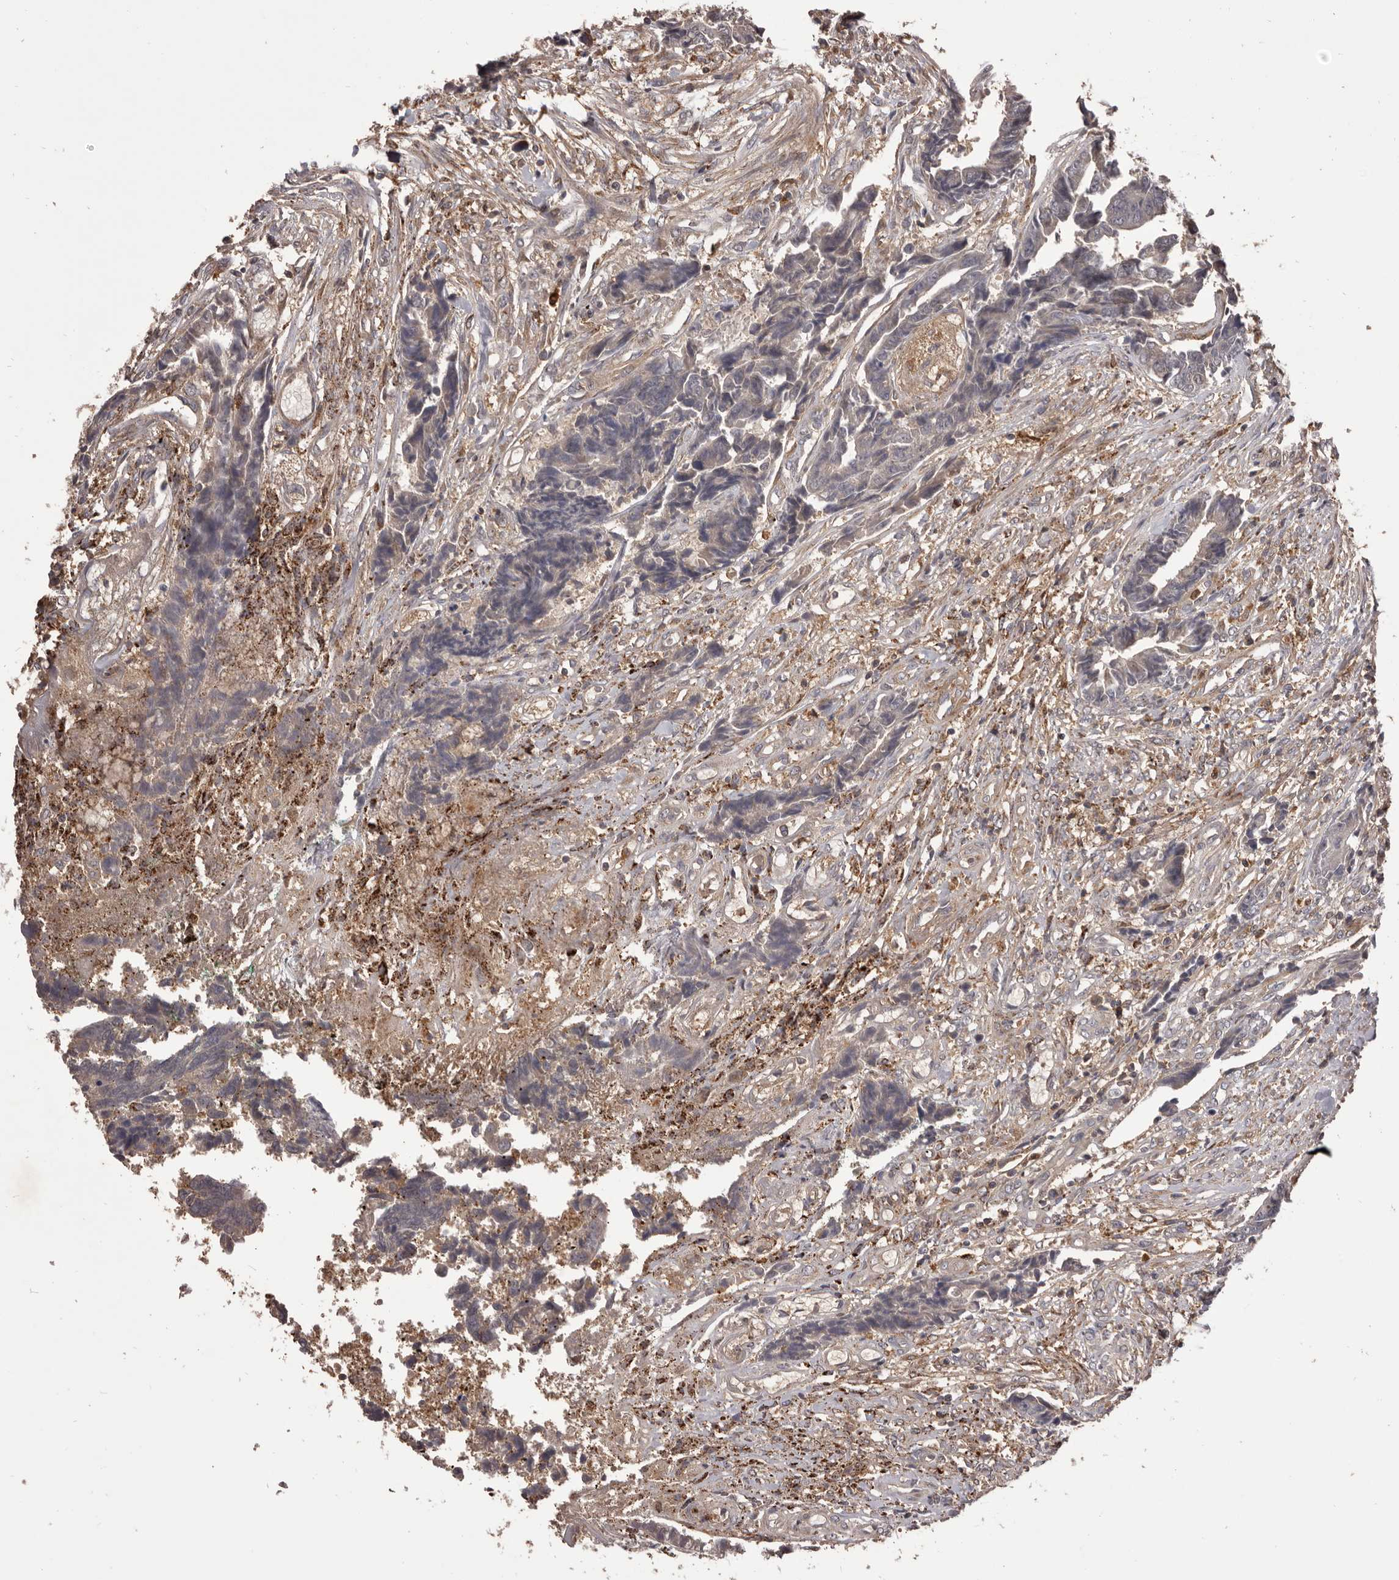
{"staining": {"intensity": "negative", "quantity": "none", "location": "none"}, "tissue": "colorectal cancer", "cell_type": "Tumor cells", "image_type": "cancer", "snomed": [{"axis": "morphology", "description": "Adenocarcinoma, NOS"}, {"axis": "topography", "description": "Rectum"}], "caption": "Immunohistochemical staining of colorectal cancer reveals no significant expression in tumor cells.", "gene": "GLIPR2", "patient": {"sex": "male", "age": 84}}